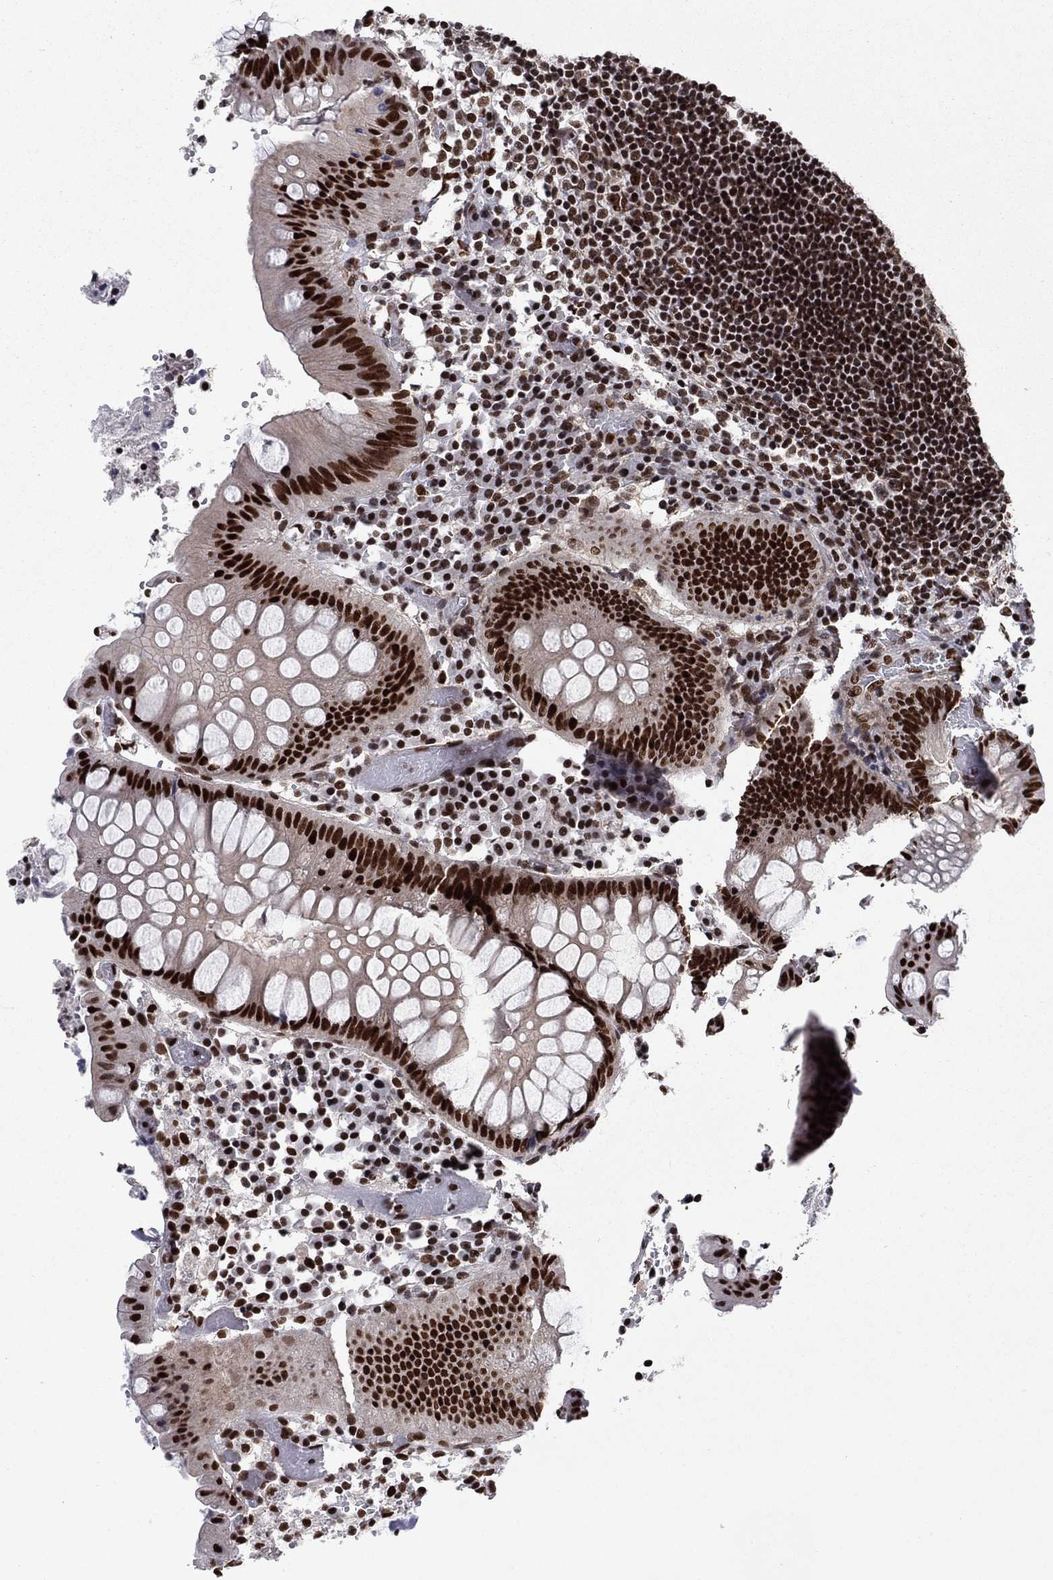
{"staining": {"intensity": "strong", "quantity": ">75%", "location": "nuclear"}, "tissue": "appendix", "cell_type": "Glandular cells", "image_type": "normal", "snomed": [{"axis": "morphology", "description": "Normal tissue, NOS"}, {"axis": "morphology", "description": "Inflammation, NOS"}, {"axis": "topography", "description": "Appendix"}], "caption": "Glandular cells exhibit high levels of strong nuclear expression in approximately >75% of cells in benign human appendix.", "gene": "RPRD1B", "patient": {"sex": "male", "age": 16}}